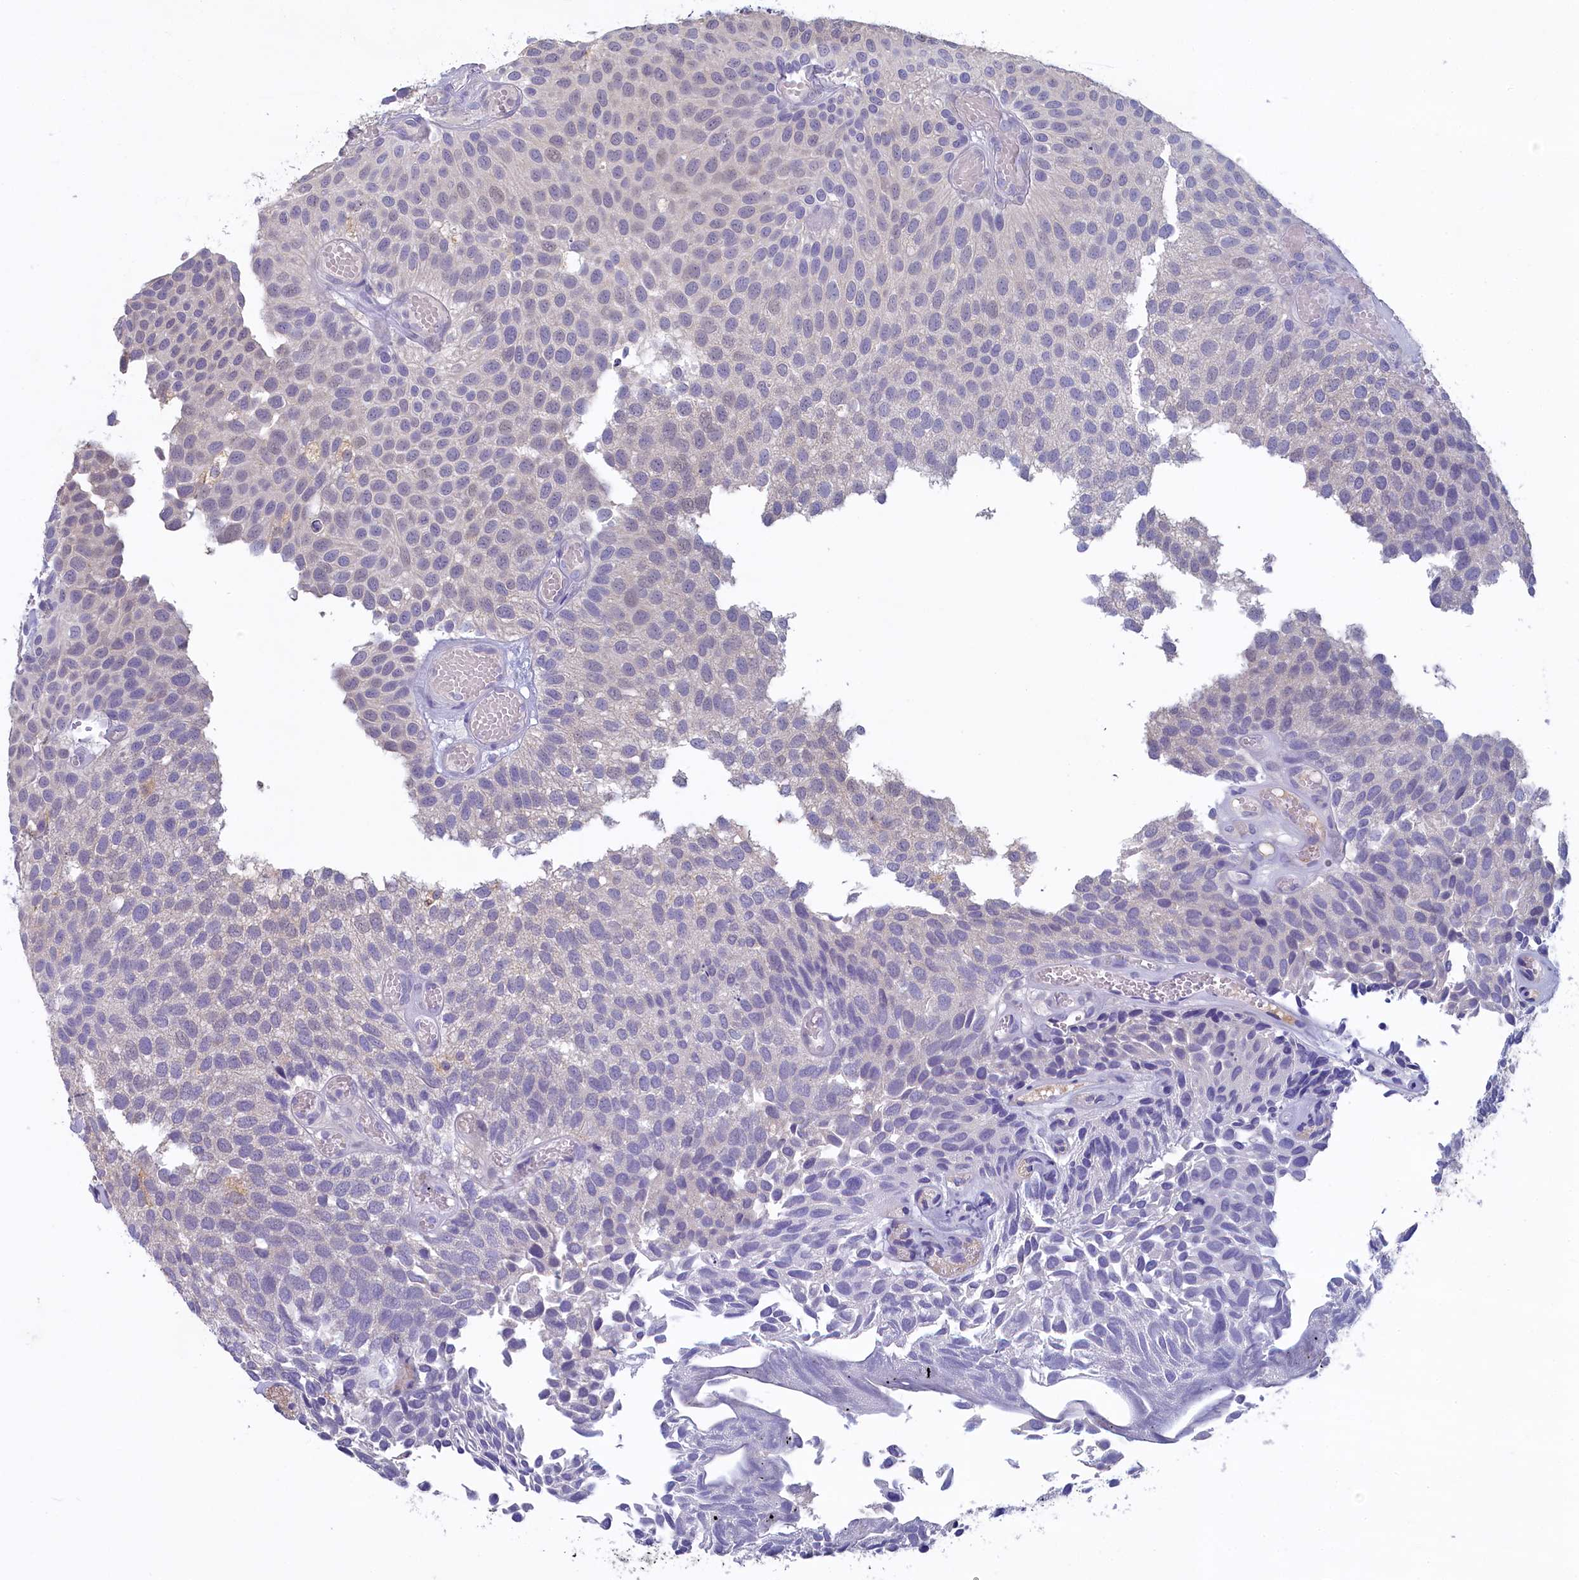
{"staining": {"intensity": "negative", "quantity": "none", "location": "none"}, "tissue": "urothelial cancer", "cell_type": "Tumor cells", "image_type": "cancer", "snomed": [{"axis": "morphology", "description": "Urothelial carcinoma, Low grade"}, {"axis": "topography", "description": "Urinary bladder"}], "caption": "IHC of human low-grade urothelial carcinoma displays no positivity in tumor cells.", "gene": "UCHL3", "patient": {"sex": "male", "age": 89}}